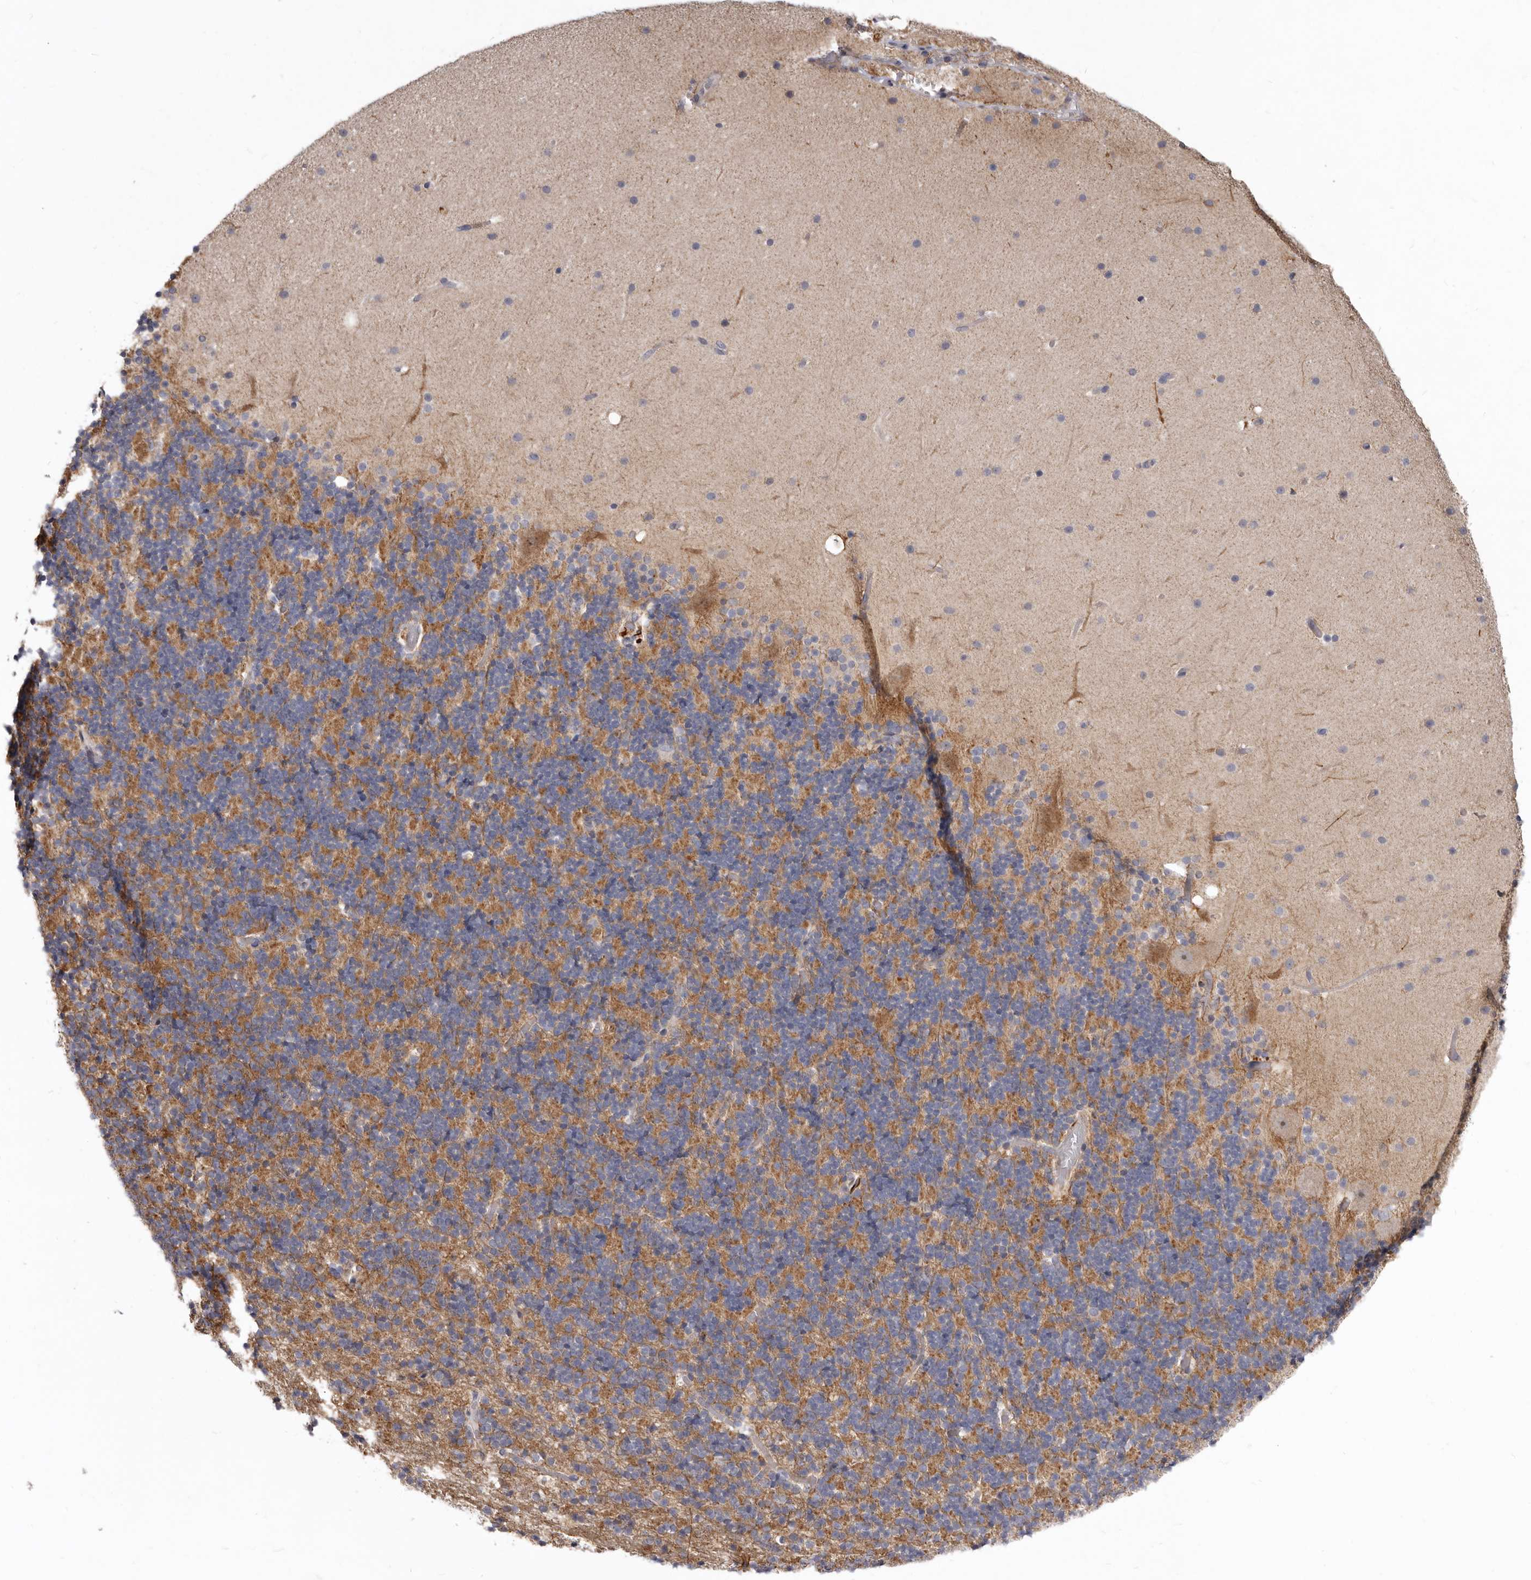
{"staining": {"intensity": "moderate", "quantity": "25%-75%", "location": "cytoplasmic/membranous"}, "tissue": "cerebellum", "cell_type": "Cells in granular layer", "image_type": "normal", "snomed": [{"axis": "morphology", "description": "Normal tissue, NOS"}, {"axis": "topography", "description": "Cerebellum"}], "caption": "Protein positivity by IHC reveals moderate cytoplasmic/membranous staining in approximately 25%-75% of cells in granular layer in benign cerebellum. (DAB IHC with brightfield microscopy, high magnification).", "gene": "SMC4", "patient": {"sex": "male", "age": 57}}